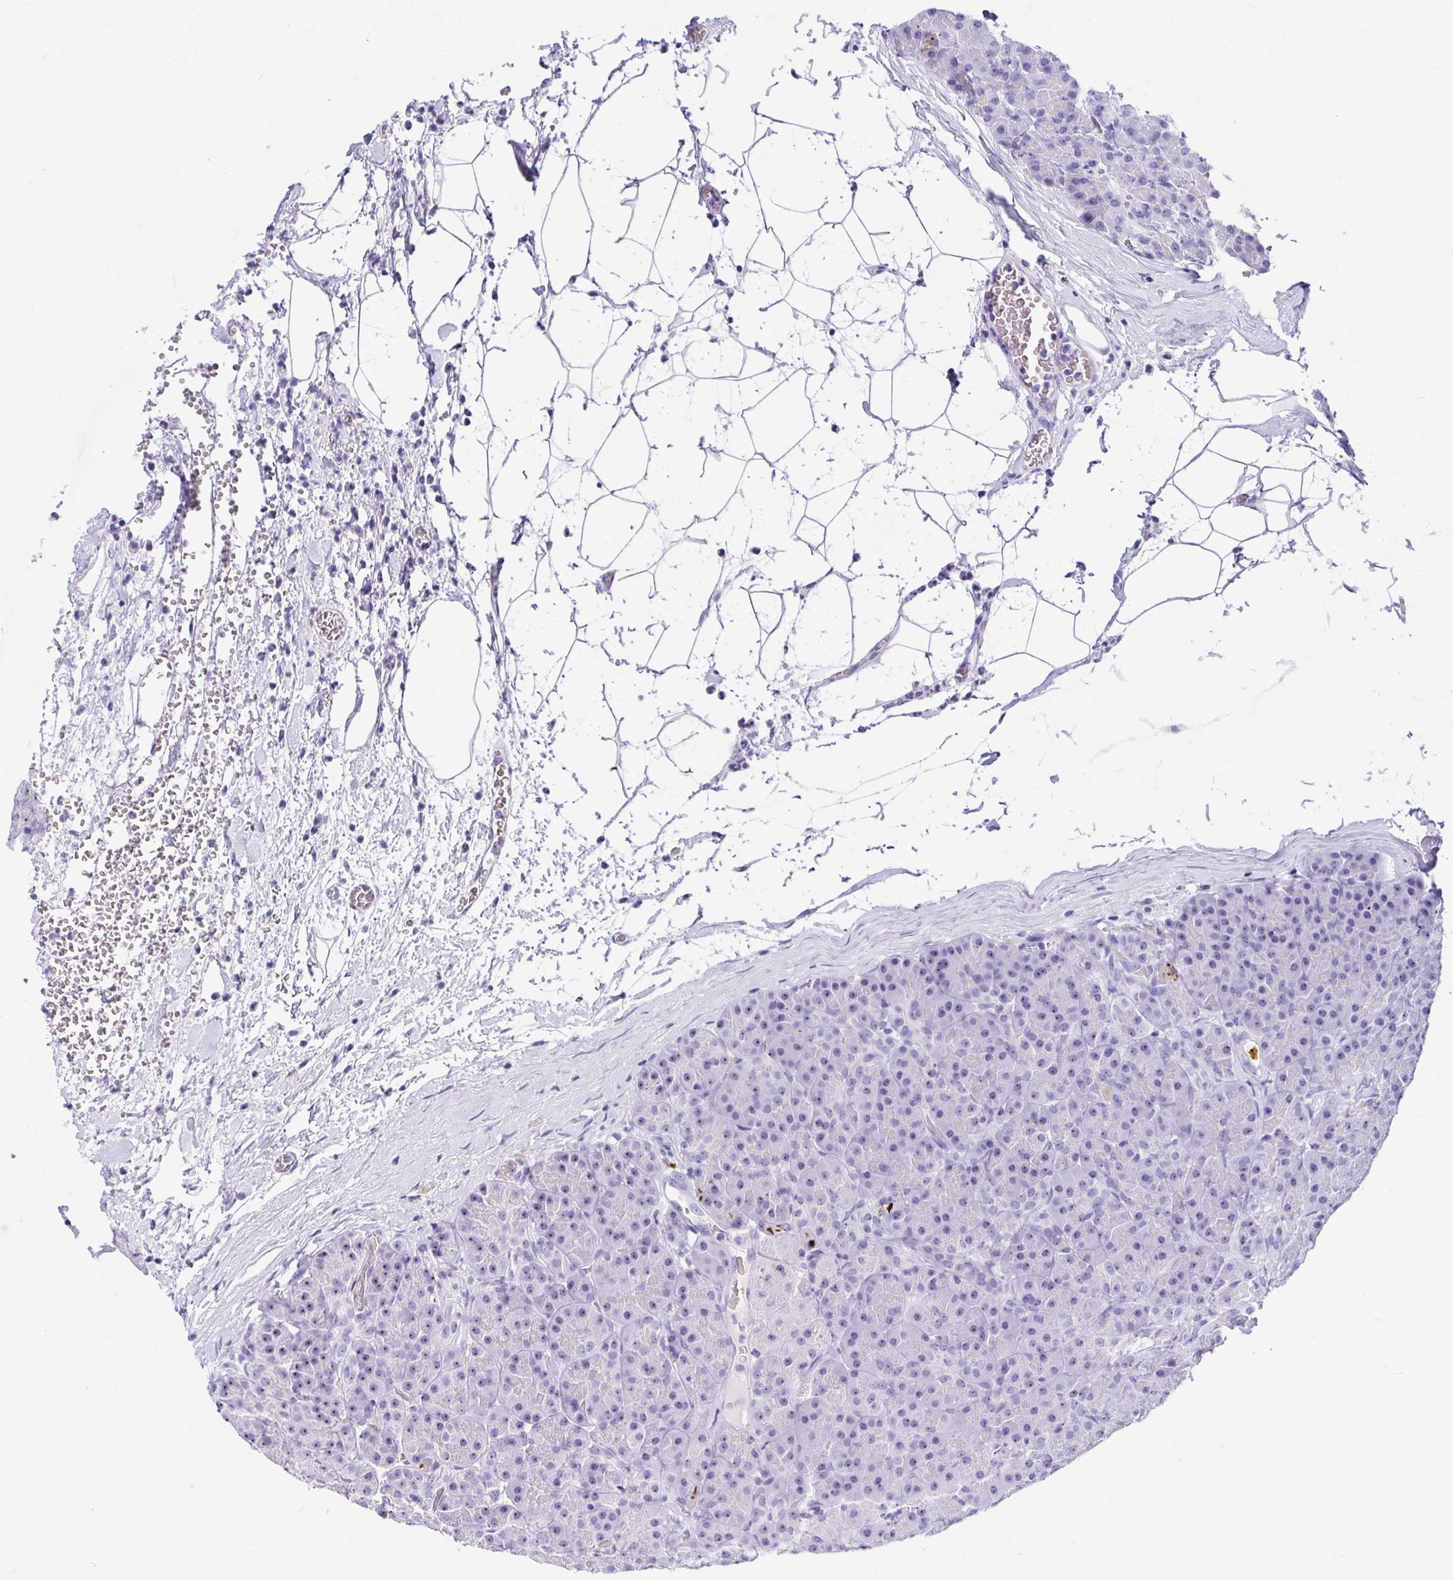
{"staining": {"intensity": "negative", "quantity": "none", "location": "none"}, "tissue": "pancreas", "cell_type": "Exocrine glandular cells", "image_type": "normal", "snomed": [{"axis": "morphology", "description": "Normal tissue, NOS"}, {"axis": "topography", "description": "Pancreas"}], "caption": "Exocrine glandular cells are negative for protein expression in normal human pancreas.", "gene": "PRAMEF18", "patient": {"sex": "male", "age": 57}}